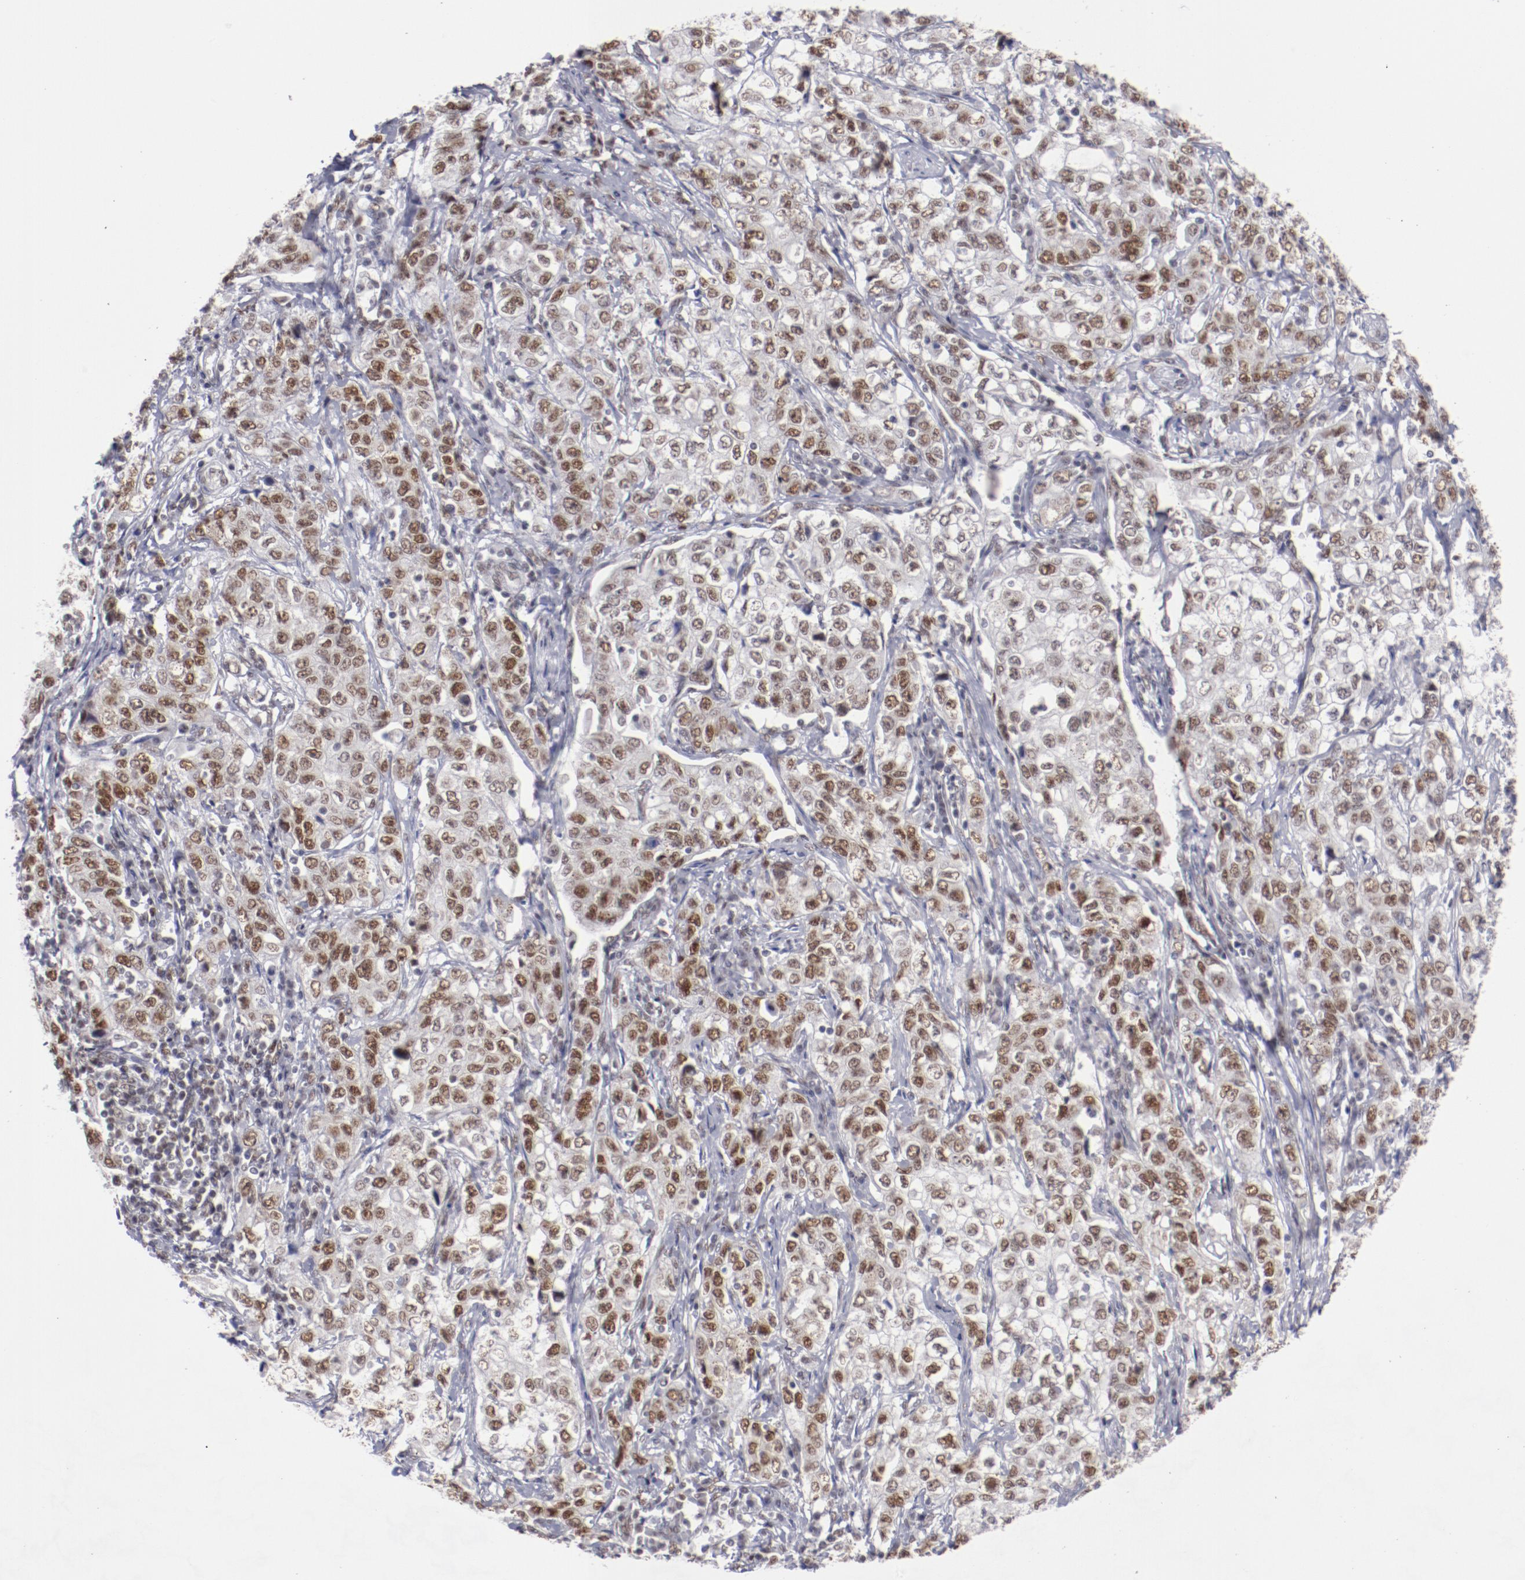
{"staining": {"intensity": "moderate", "quantity": ">75%", "location": "nuclear"}, "tissue": "stomach cancer", "cell_type": "Tumor cells", "image_type": "cancer", "snomed": [{"axis": "morphology", "description": "Adenocarcinoma, NOS"}, {"axis": "topography", "description": "Stomach"}], "caption": "A brown stain shows moderate nuclear staining of a protein in stomach cancer tumor cells. (IHC, brightfield microscopy, high magnification).", "gene": "TFAP4", "patient": {"sex": "male", "age": 48}}